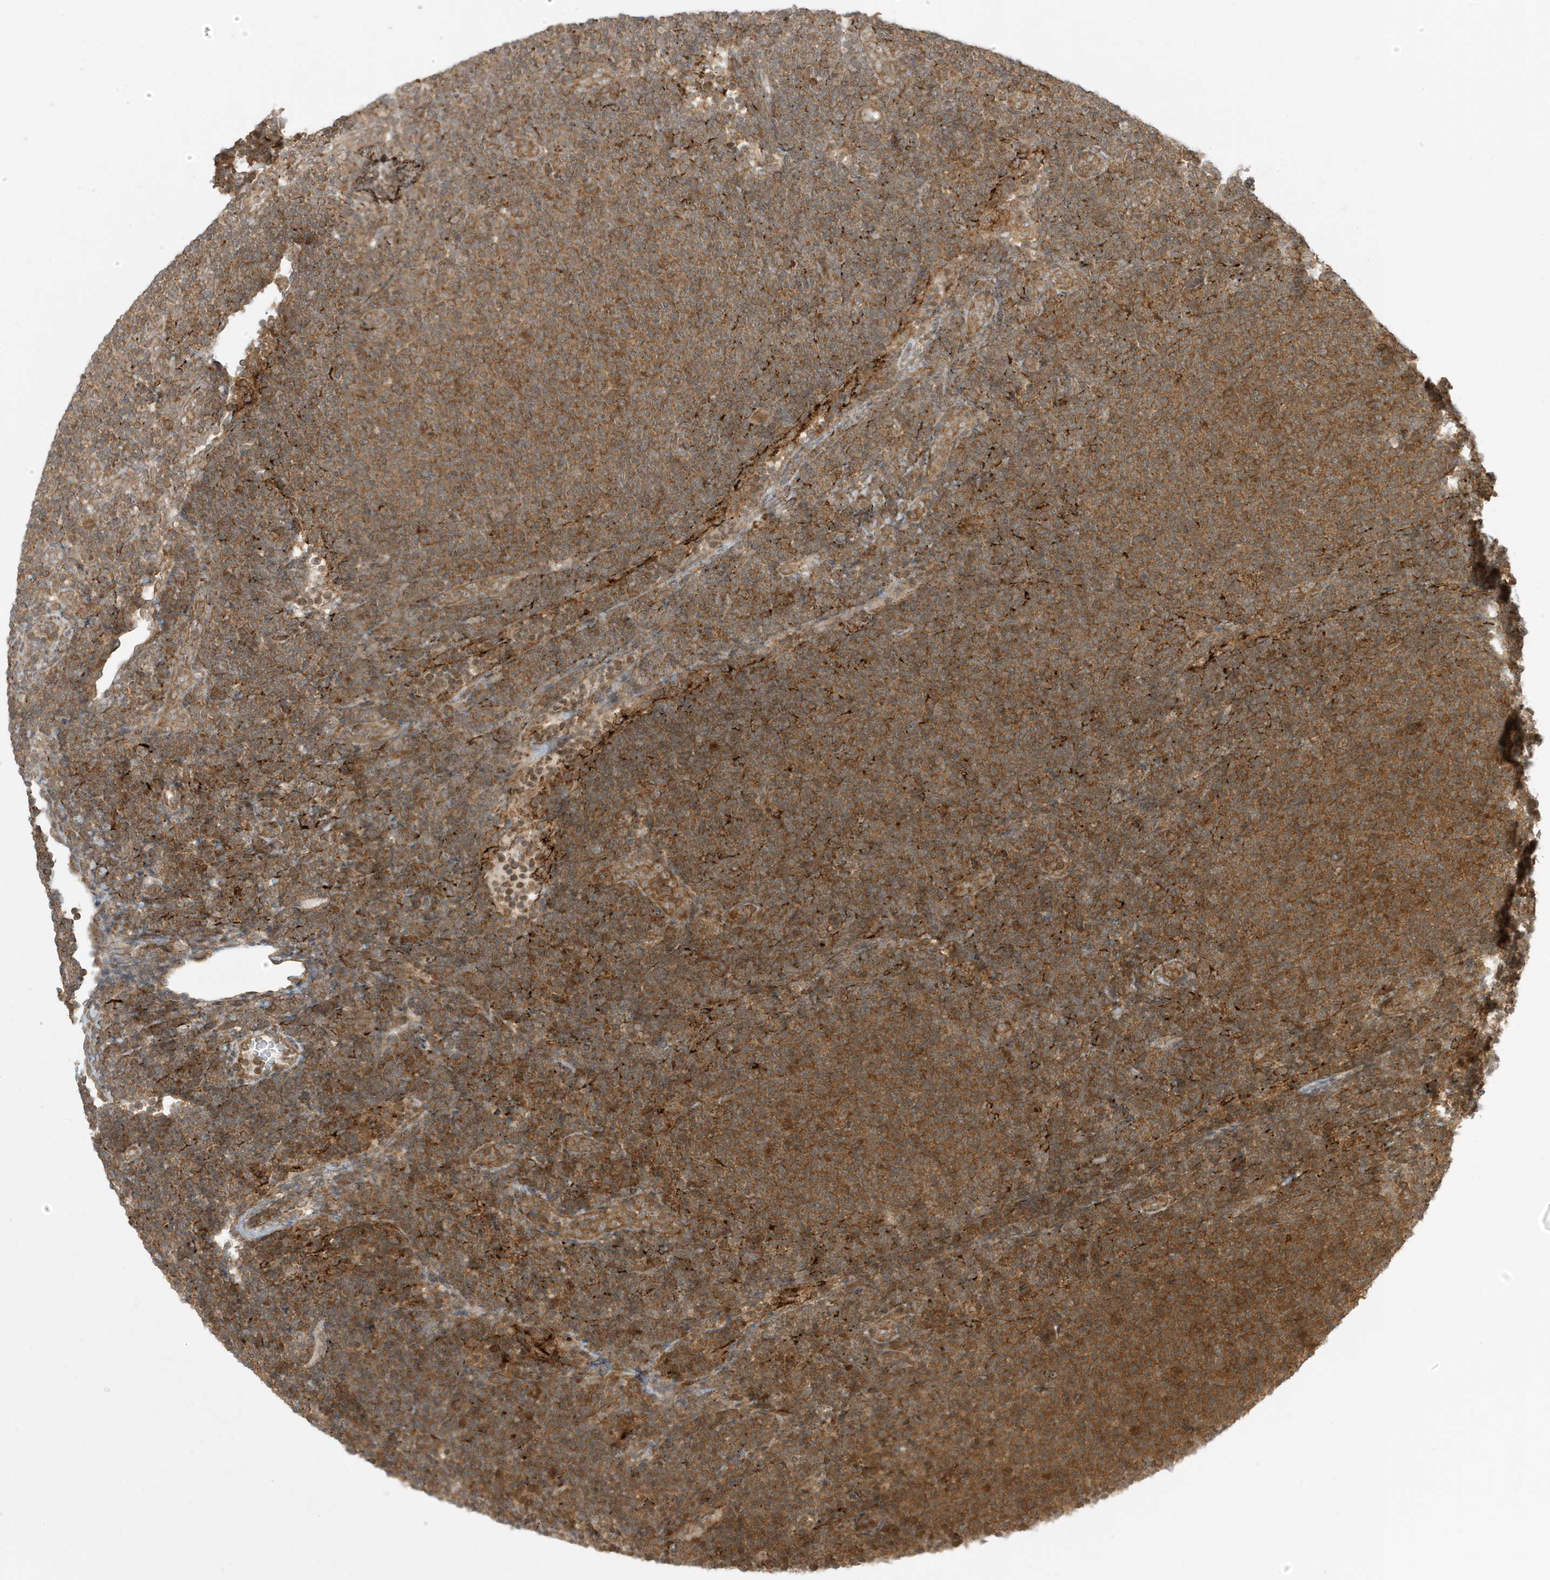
{"staining": {"intensity": "moderate", "quantity": ">75%", "location": "cytoplasmic/membranous"}, "tissue": "lymphoma", "cell_type": "Tumor cells", "image_type": "cancer", "snomed": [{"axis": "morphology", "description": "Malignant lymphoma, non-Hodgkin's type, Low grade"}, {"axis": "topography", "description": "Lymph node"}], "caption": "Malignant lymphoma, non-Hodgkin's type (low-grade) stained with immunohistochemistry displays moderate cytoplasmic/membranous staining in about >75% of tumor cells. The staining is performed using DAB (3,3'-diaminobenzidine) brown chromogen to label protein expression. The nuclei are counter-stained blue using hematoxylin.", "gene": "DHX36", "patient": {"sex": "male", "age": 66}}